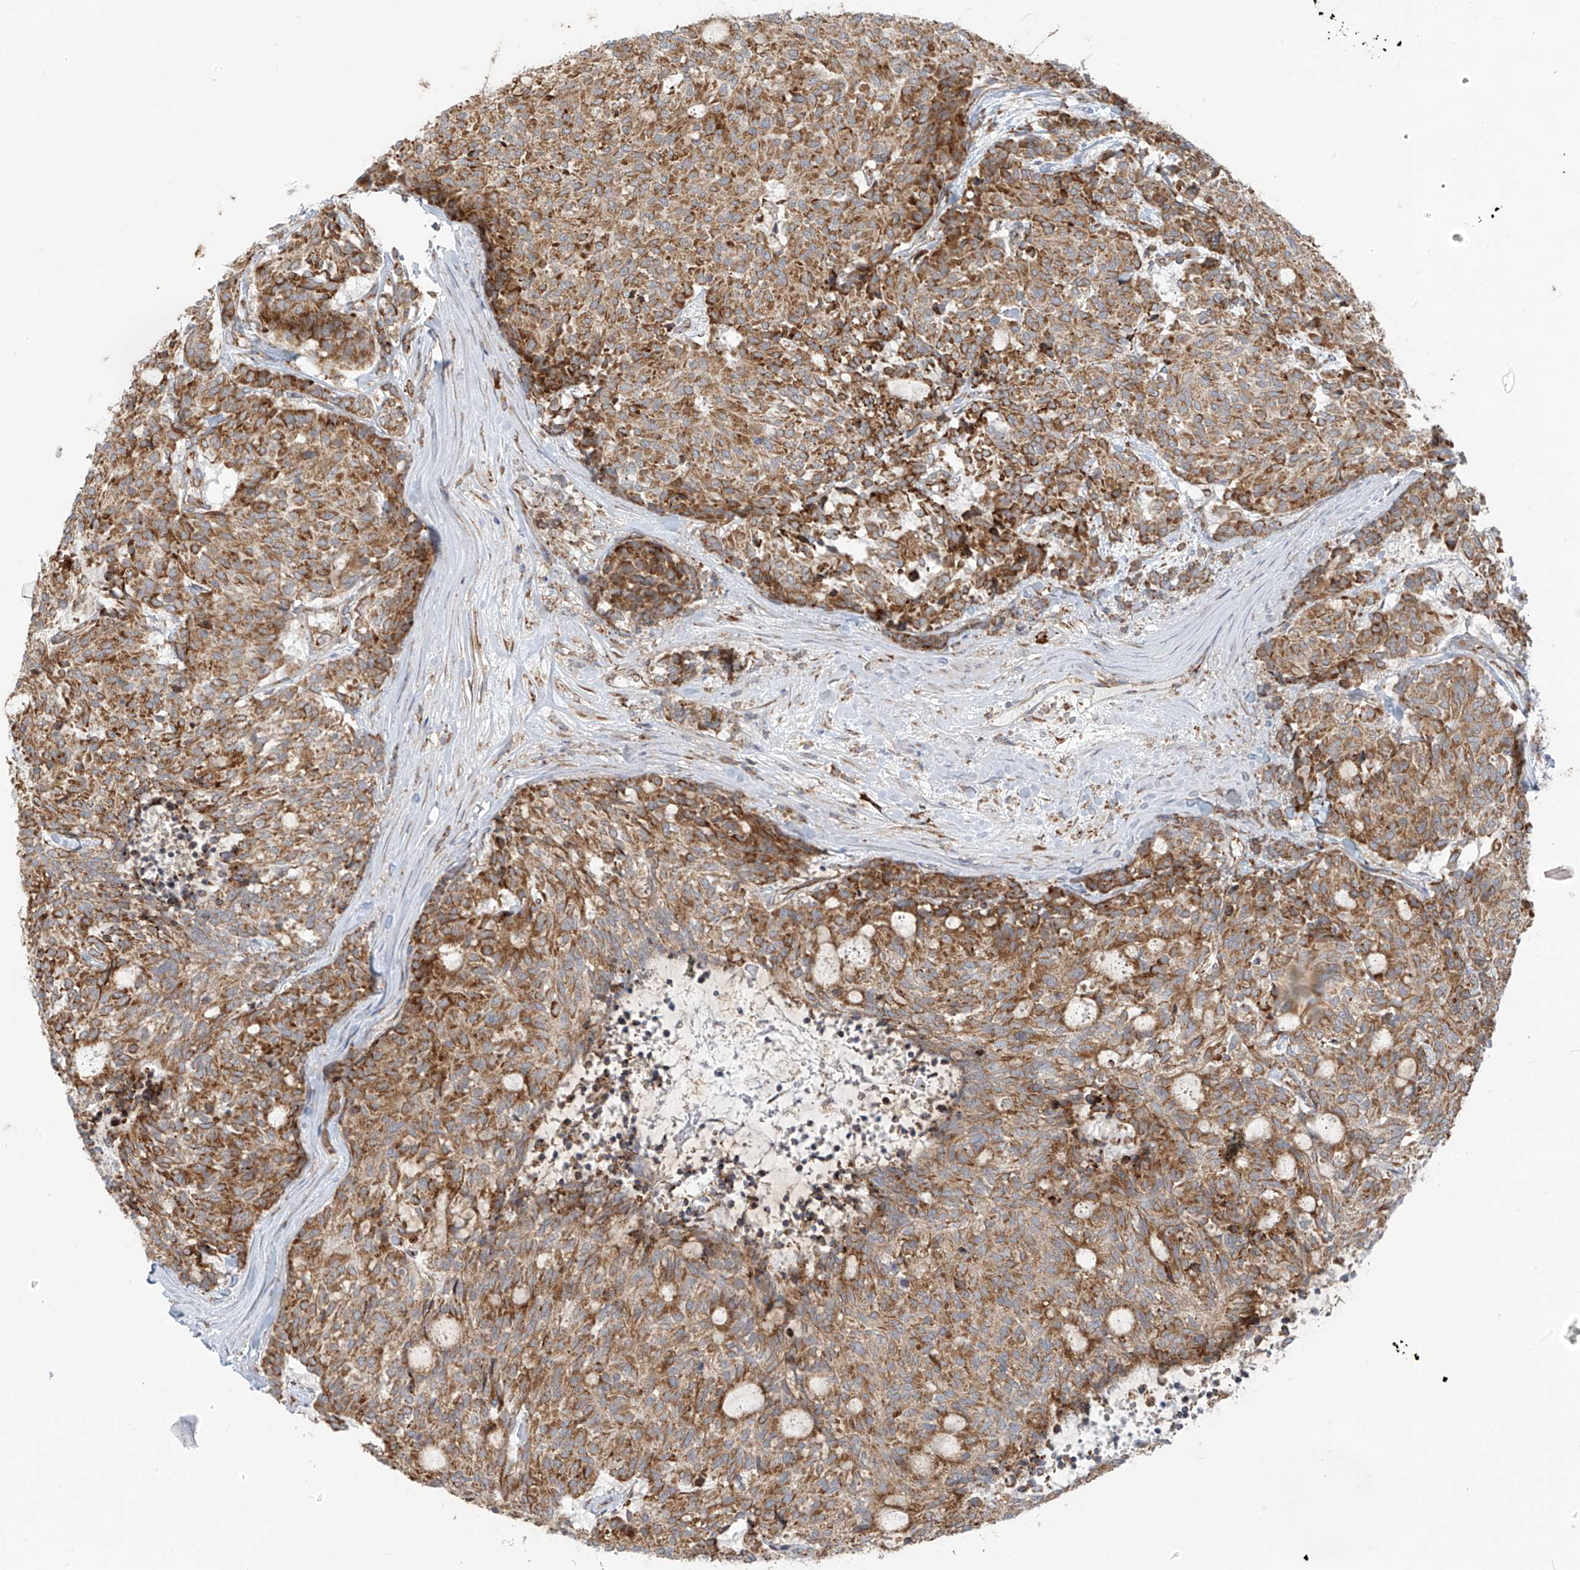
{"staining": {"intensity": "moderate", "quantity": ">75%", "location": "cytoplasmic/membranous"}, "tissue": "carcinoid", "cell_type": "Tumor cells", "image_type": "cancer", "snomed": [{"axis": "morphology", "description": "Carcinoid, malignant, NOS"}, {"axis": "topography", "description": "Pancreas"}], "caption": "Immunohistochemical staining of human carcinoid demonstrates moderate cytoplasmic/membranous protein staining in about >75% of tumor cells. (Brightfield microscopy of DAB IHC at high magnification).", "gene": "KATNIP", "patient": {"sex": "female", "age": 54}}